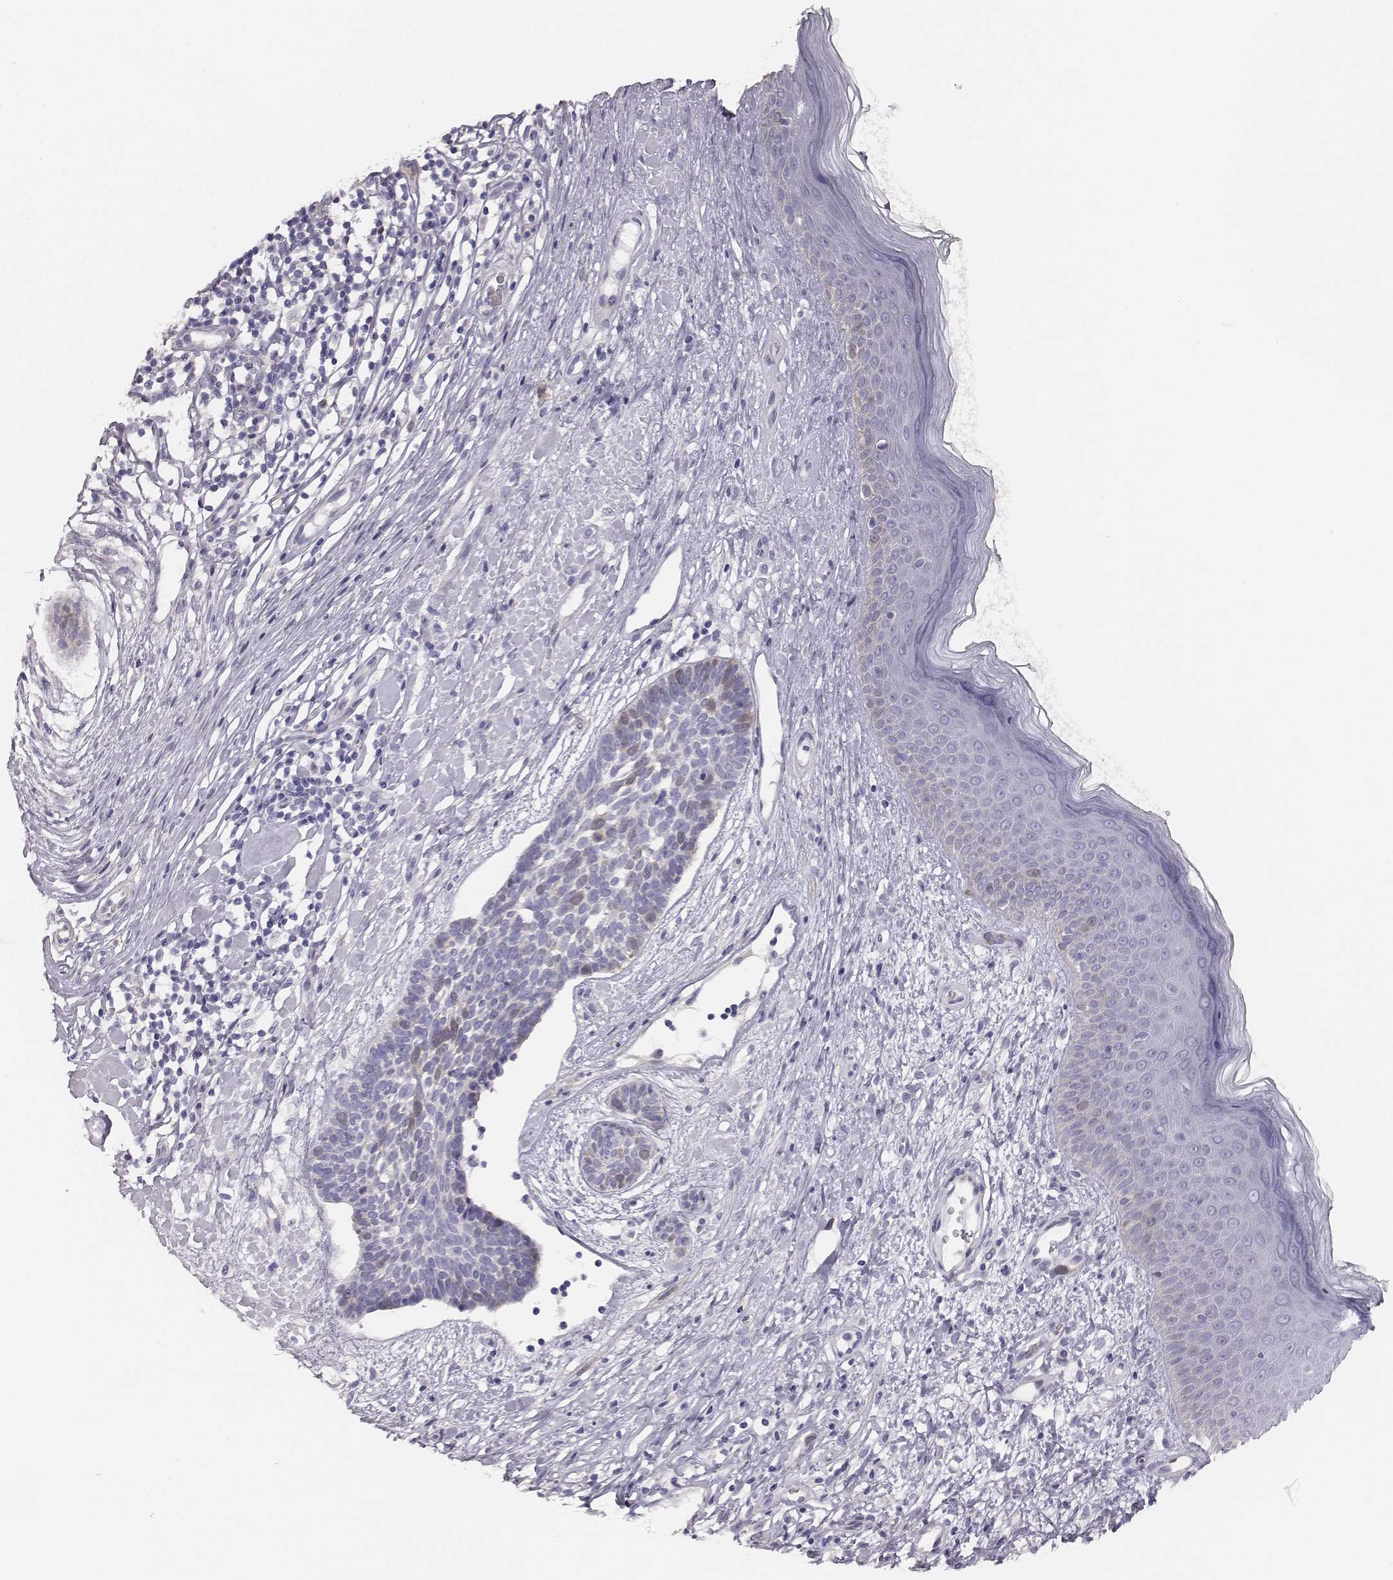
{"staining": {"intensity": "negative", "quantity": "none", "location": "none"}, "tissue": "skin cancer", "cell_type": "Tumor cells", "image_type": "cancer", "snomed": [{"axis": "morphology", "description": "Basal cell carcinoma"}, {"axis": "topography", "description": "Skin"}], "caption": "Protein analysis of skin basal cell carcinoma reveals no significant positivity in tumor cells. Nuclei are stained in blue.", "gene": "PBK", "patient": {"sex": "male", "age": 85}}